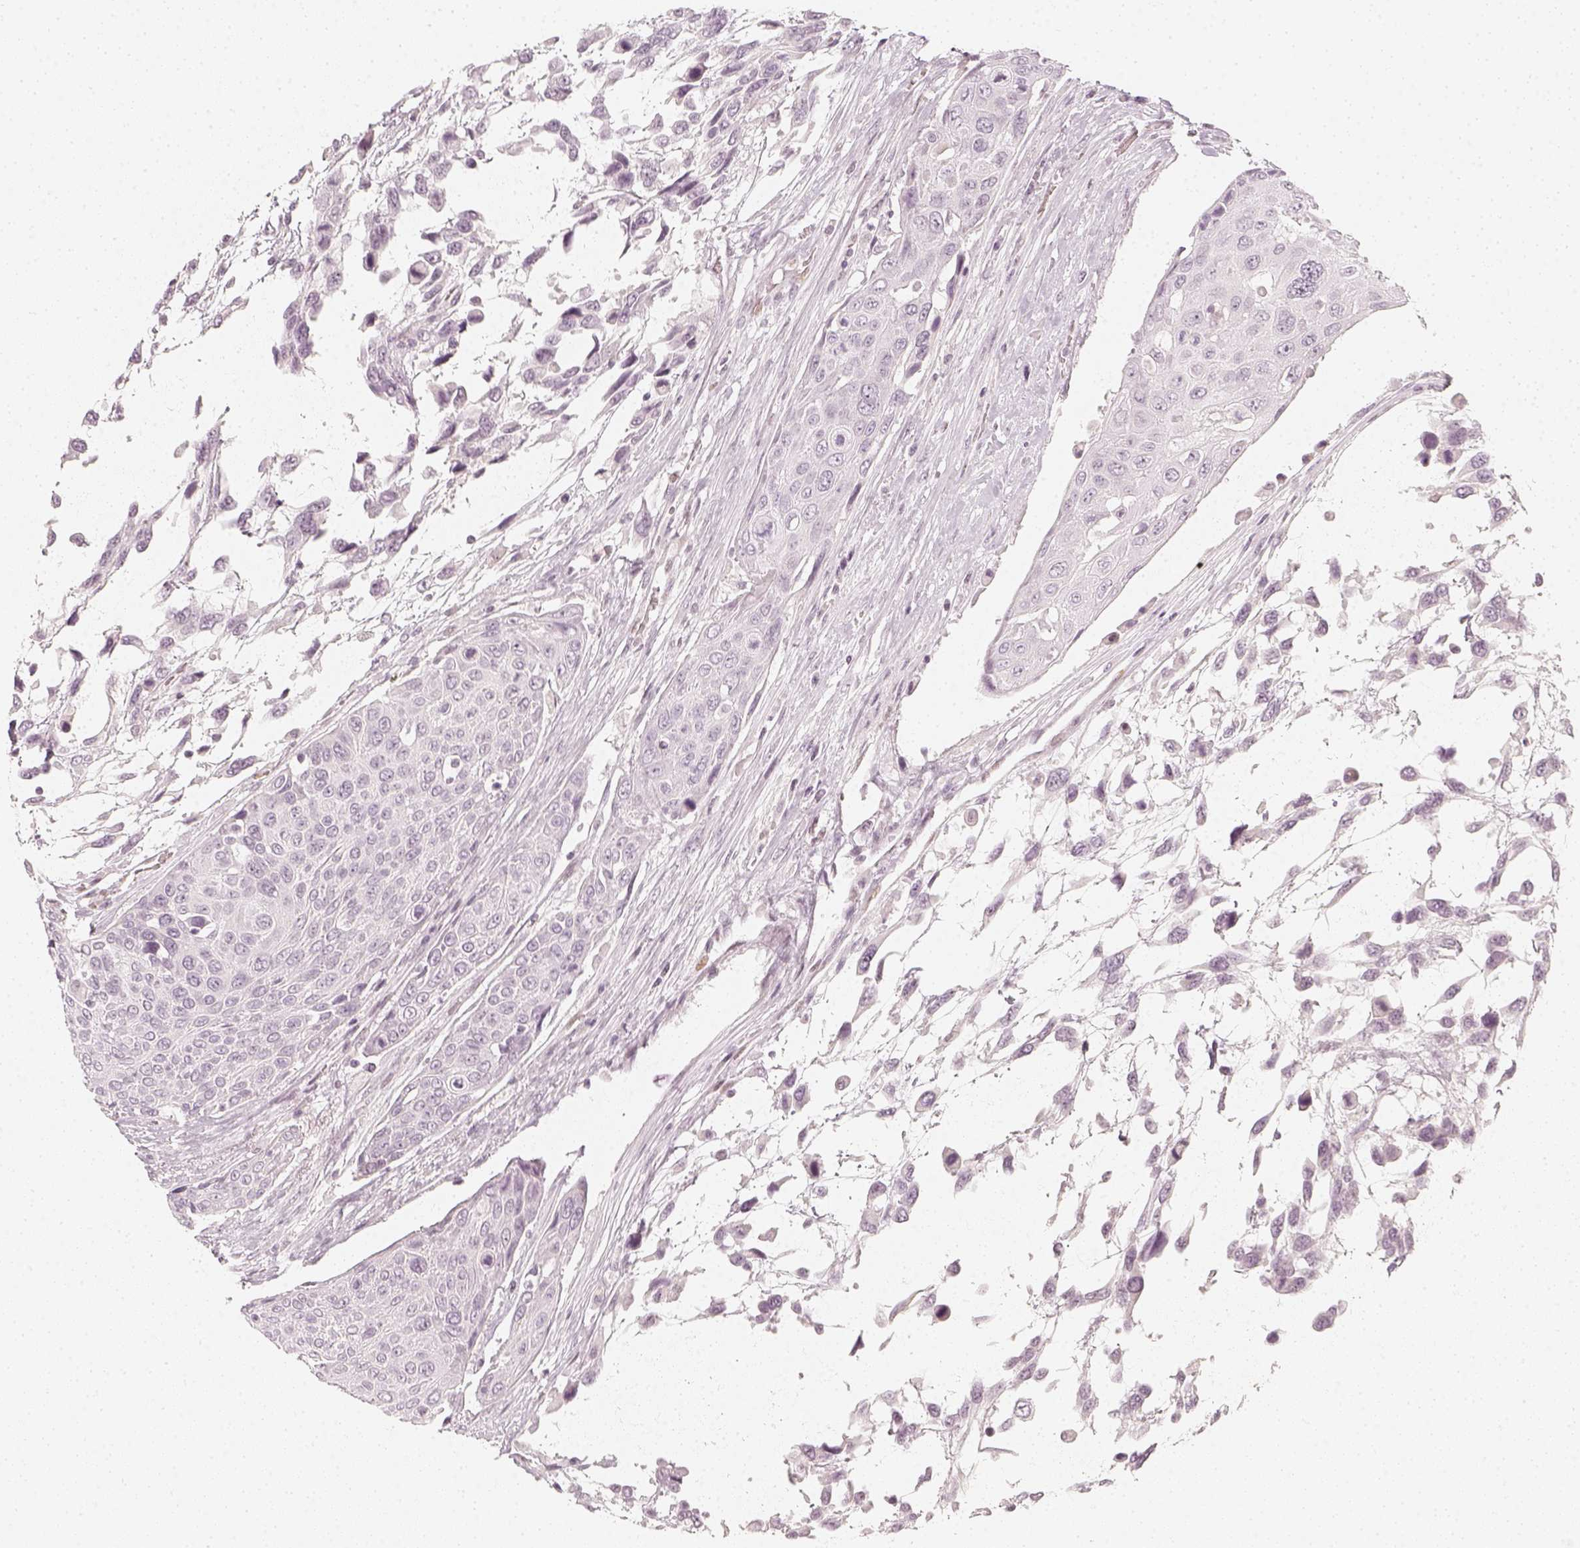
{"staining": {"intensity": "negative", "quantity": "none", "location": "none"}, "tissue": "urothelial cancer", "cell_type": "Tumor cells", "image_type": "cancer", "snomed": [{"axis": "morphology", "description": "Urothelial carcinoma, High grade"}, {"axis": "topography", "description": "Urinary bladder"}], "caption": "Tumor cells are negative for protein expression in human high-grade urothelial carcinoma.", "gene": "KRTAP2-1", "patient": {"sex": "female", "age": 70}}